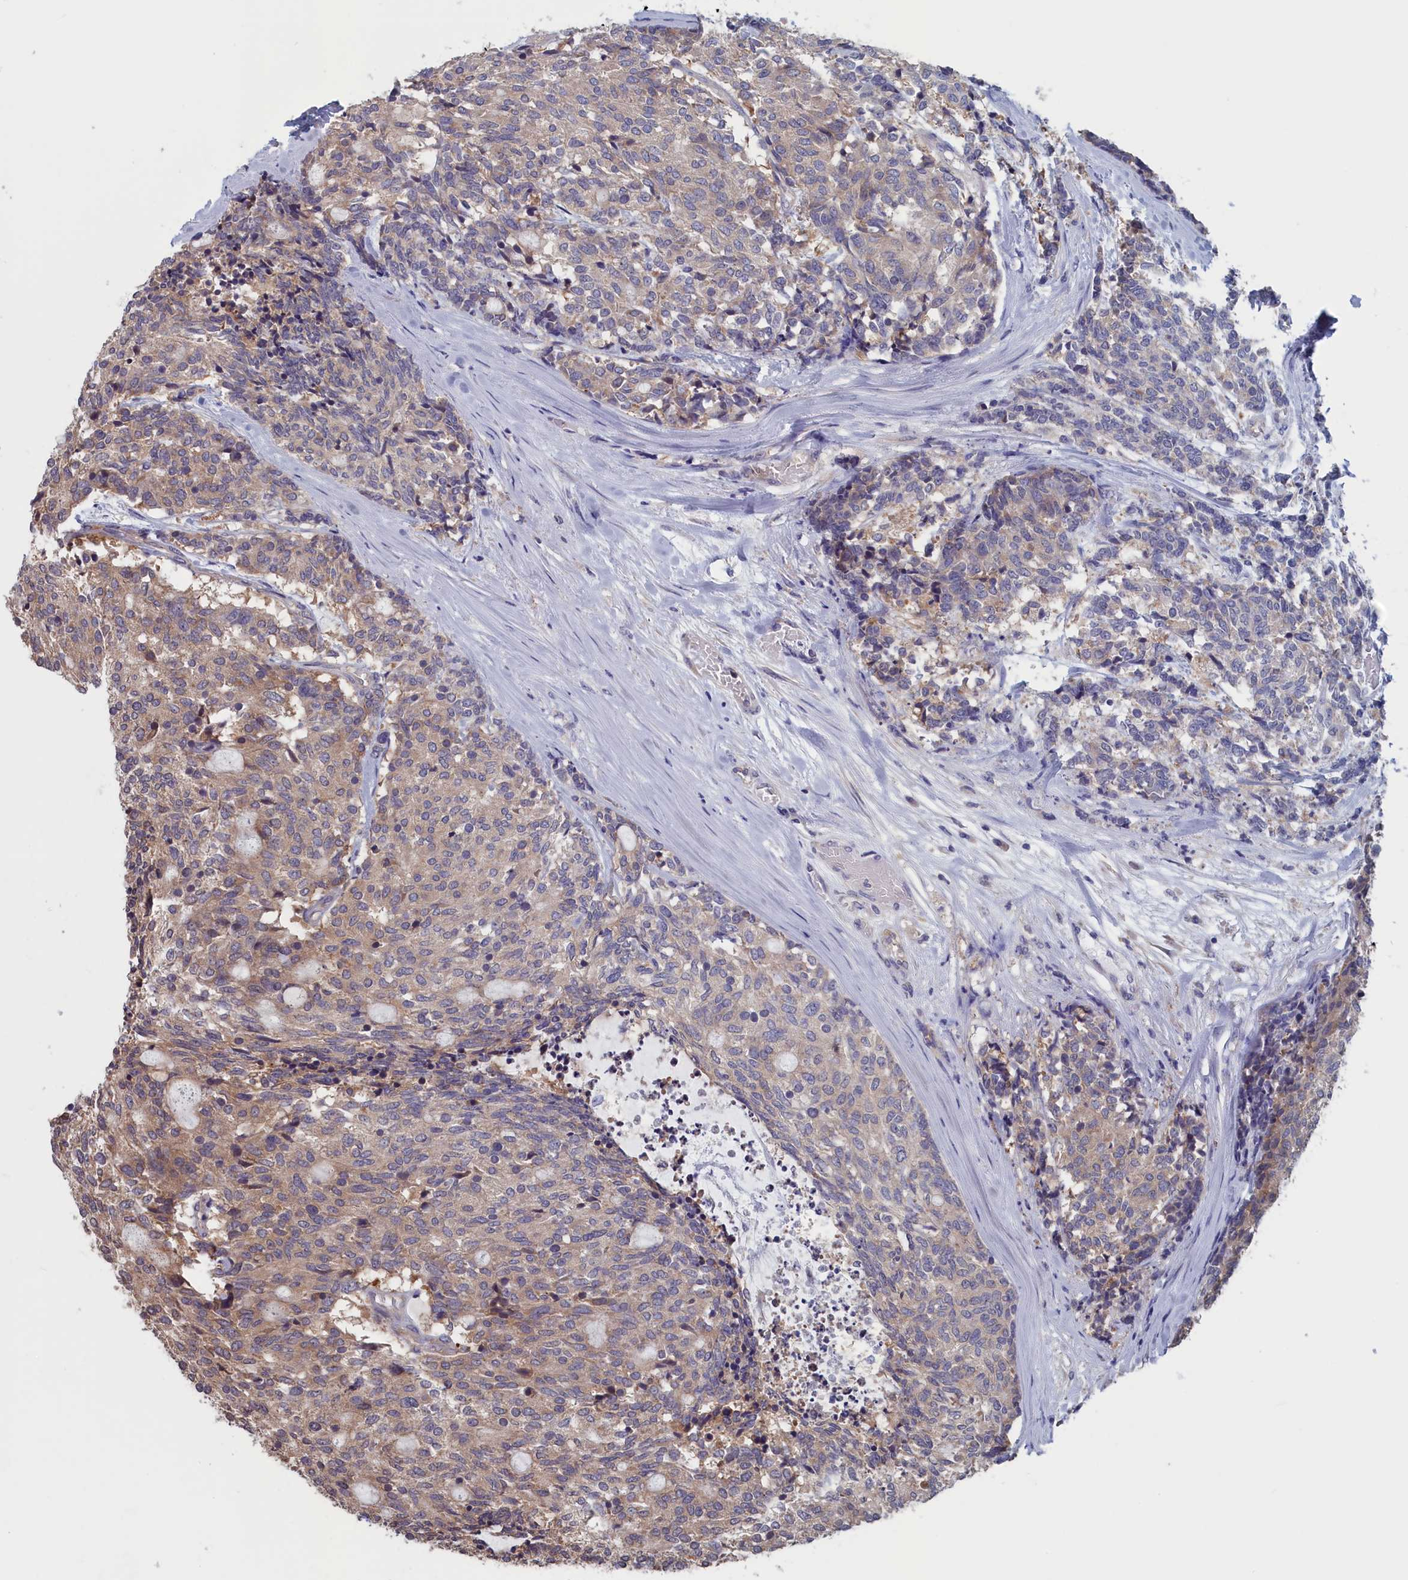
{"staining": {"intensity": "moderate", "quantity": "25%-75%", "location": "cytoplasmic/membranous"}, "tissue": "carcinoid", "cell_type": "Tumor cells", "image_type": "cancer", "snomed": [{"axis": "morphology", "description": "Carcinoid, malignant, NOS"}, {"axis": "topography", "description": "Pancreas"}], "caption": "Approximately 25%-75% of tumor cells in human carcinoid (malignant) demonstrate moderate cytoplasmic/membranous protein positivity as visualized by brown immunohistochemical staining.", "gene": "CACTIN", "patient": {"sex": "female", "age": 54}}